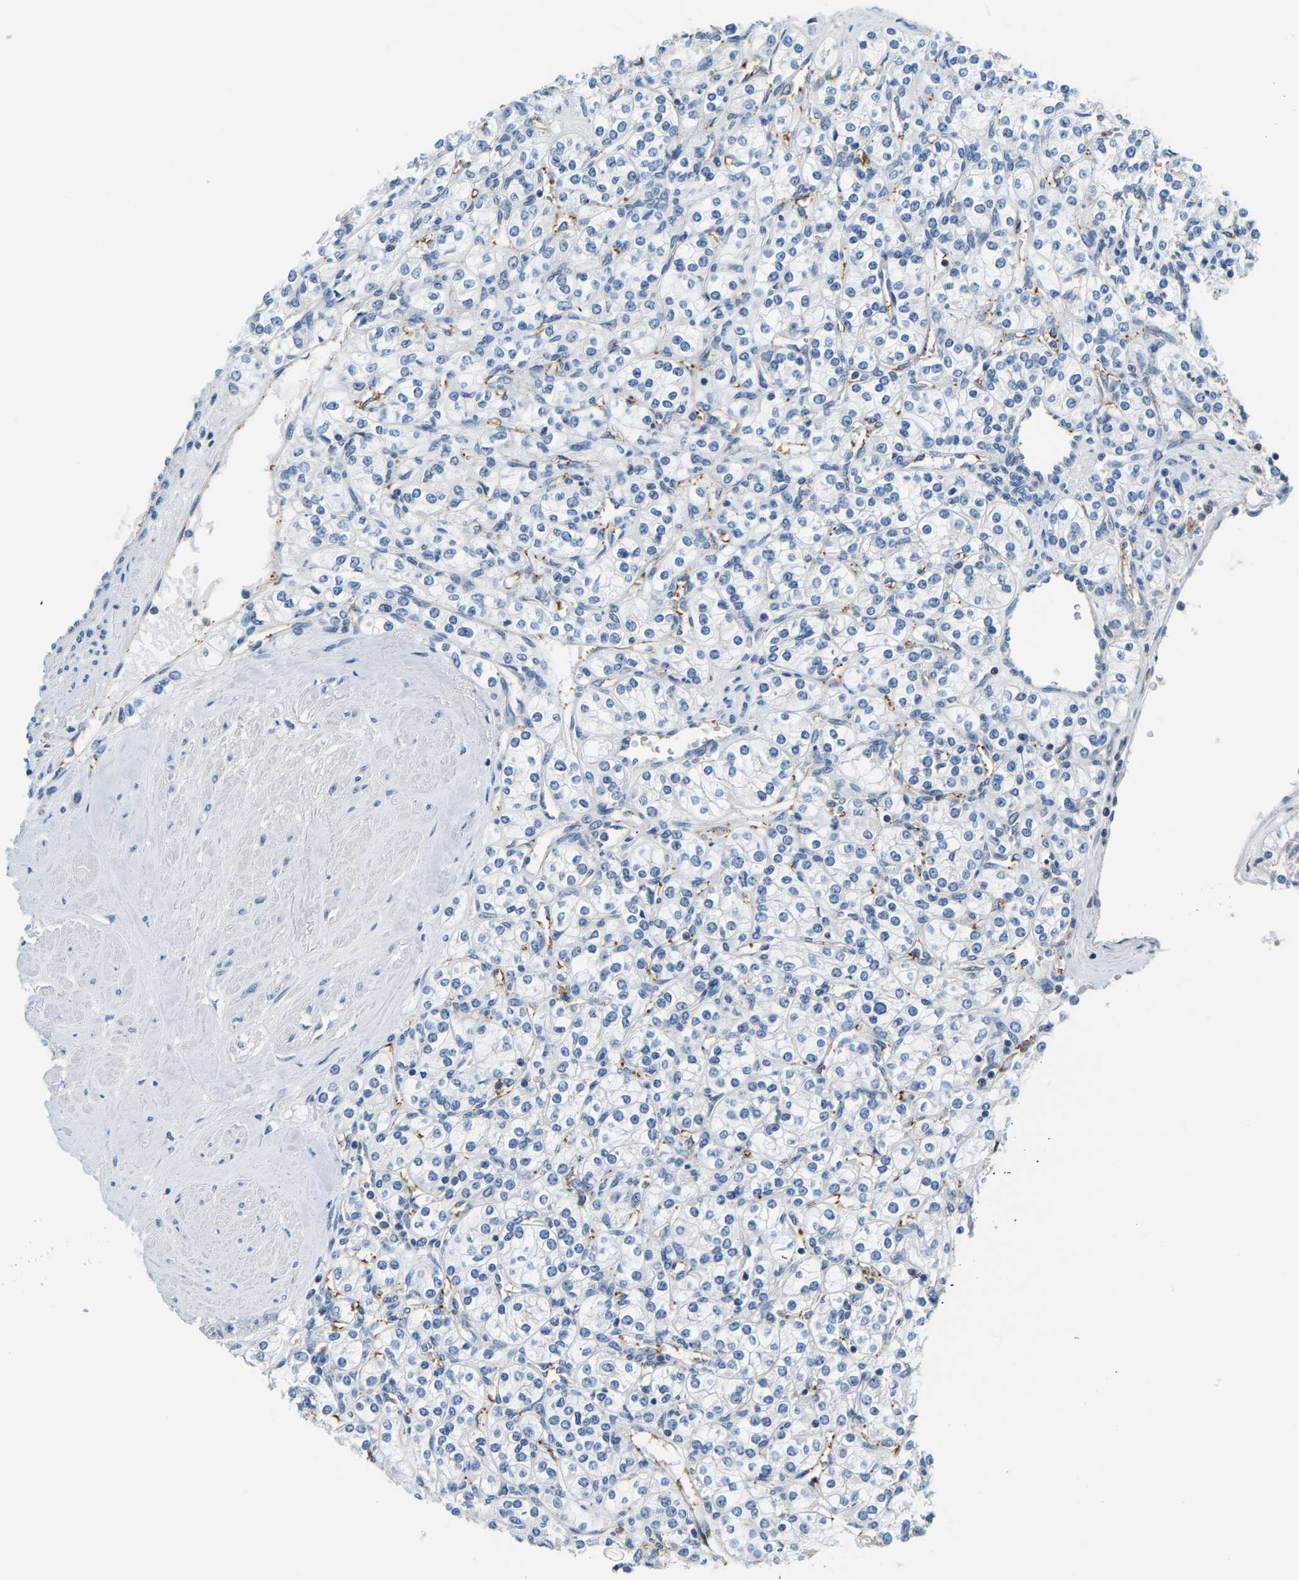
{"staining": {"intensity": "negative", "quantity": "none", "location": "none"}, "tissue": "renal cancer", "cell_type": "Tumor cells", "image_type": "cancer", "snomed": [{"axis": "morphology", "description": "Adenocarcinoma, NOS"}, {"axis": "topography", "description": "Kidney"}], "caption": "This image is of renal adenocarcinoma stained with IHC to label a protein in brown with the nuclei are counter-stained blue. There is no staining in tumor cells.", "gene": "RRP1", "patient": {"sex": "male", "age": 77}}